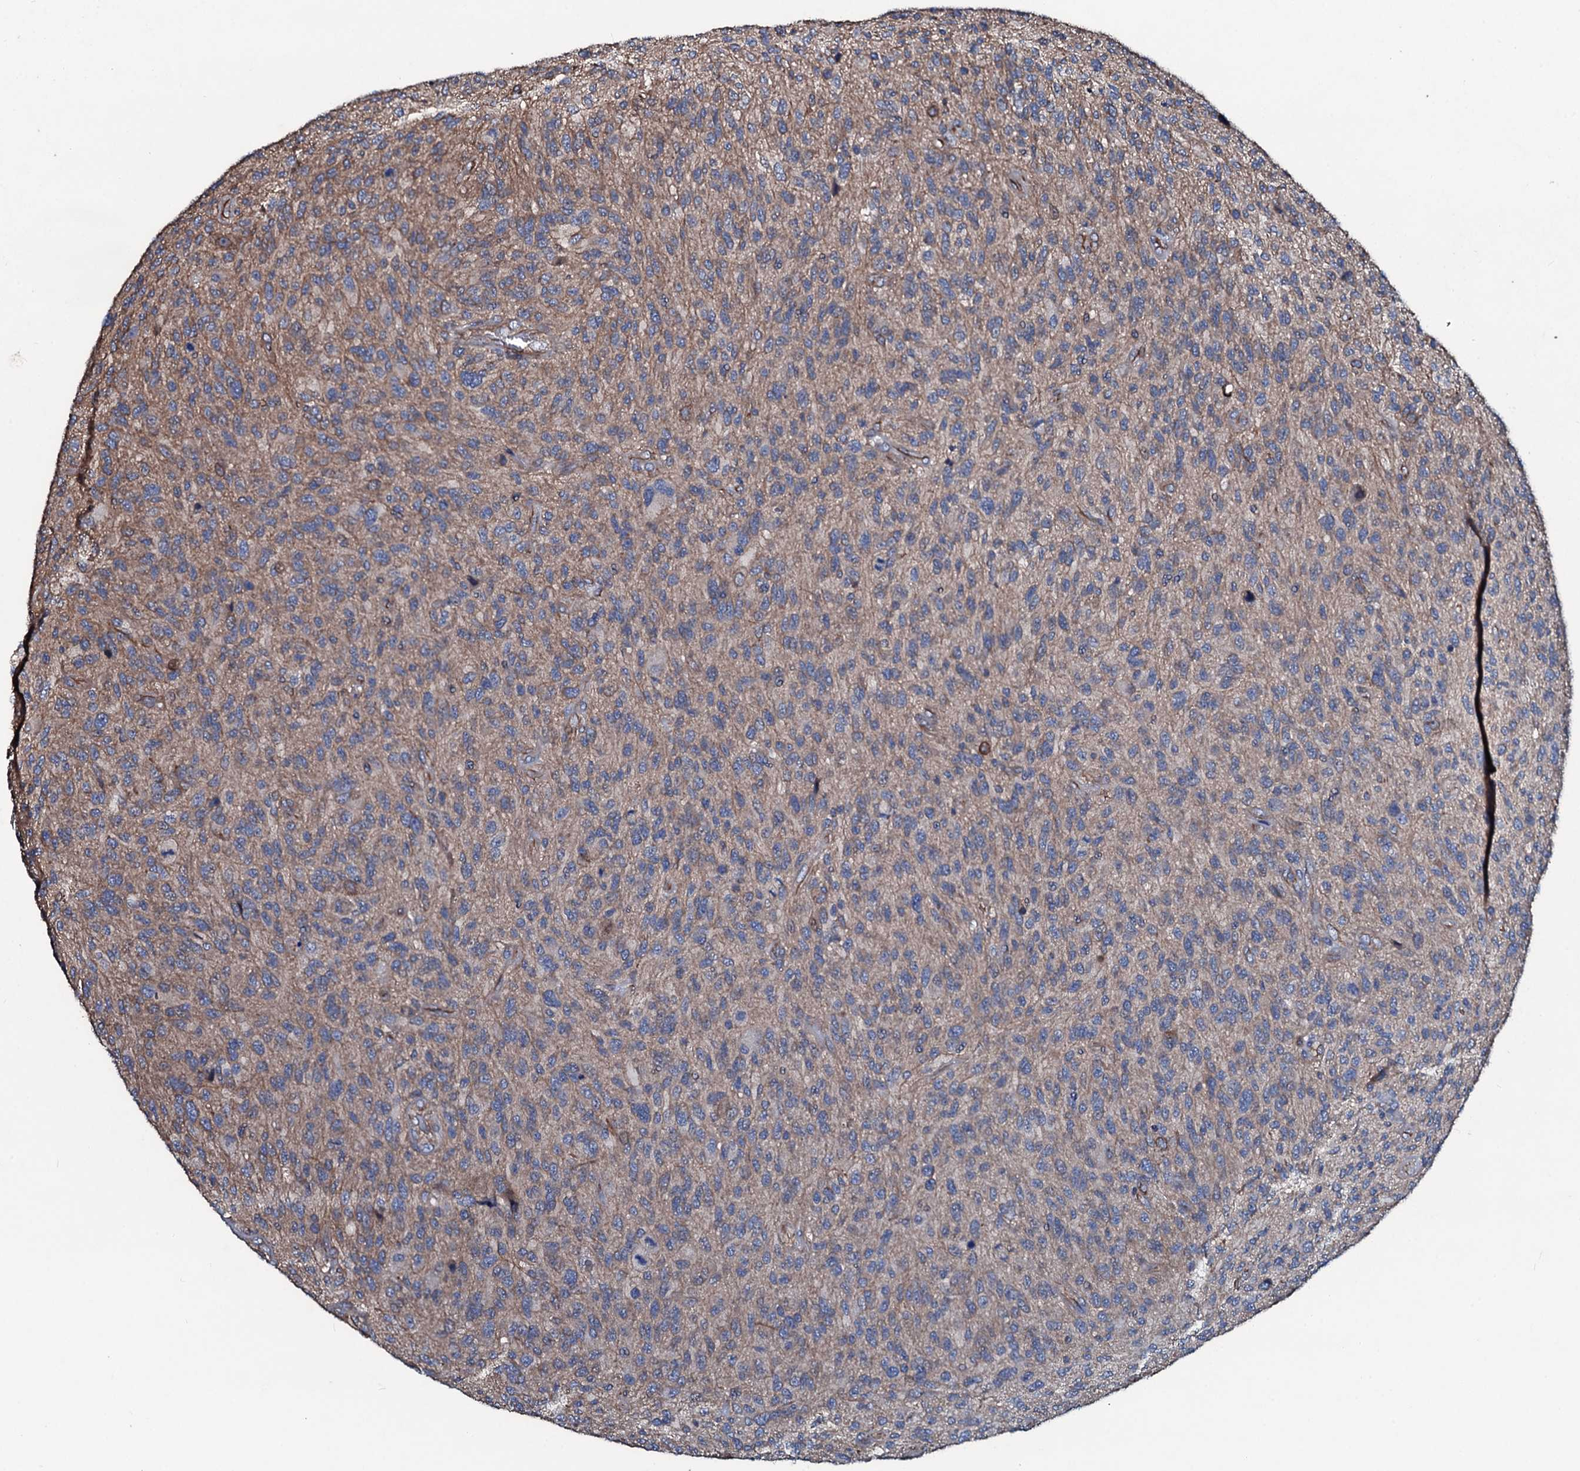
{"staining": {"intensity": "weak", "quantity": "25%-75%", "location": "cytoplasmic/membranous"}, "tissue": "glioma", "cell_type": "Tumor cells", "image_type": "cancer", "snomed": [{"axis": "morphology", "description": "Glioma, malignant, High grade"}, {"axis": "topography", "description": "Brain"}], "caption": "Weak cytoplasmic/membranous staining for a protein is seen in approximately 25%-75% of tumor cells of glioma using immunohistochemistry (IHC).", "gene": "DMAC2", "patient": {"sex": "male", "age": 47}}